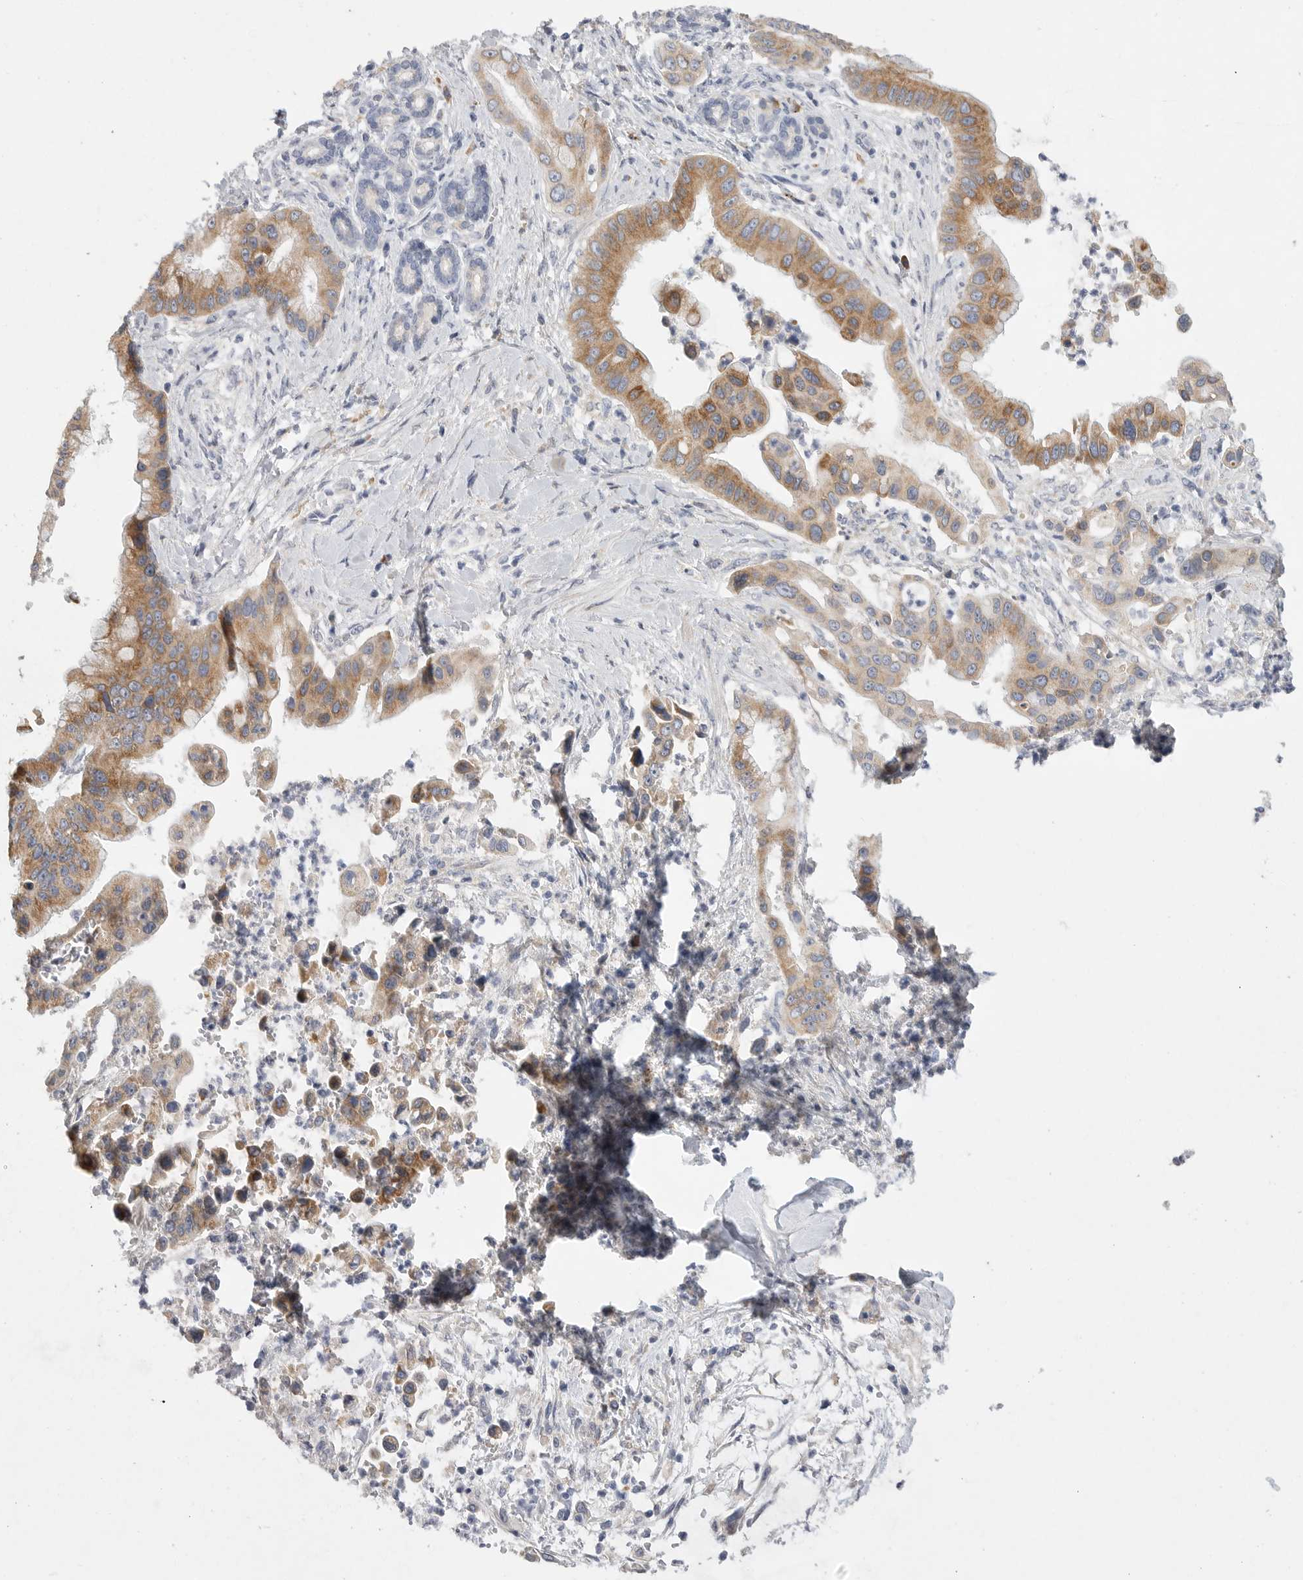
{"staining": {"intensity": "moderate", "quantity": ">75%", "location": "cytoplasmic/membranous"}, "tissue": "liver cancer", "cell_type": "Tumor cells", "image_type": "cancer", "snomed": [{"axis": "morphology", "description": "Cholangiocarcinoma"}, {"axis": "topography", "description": "Liver"}], "caption": "Tumor cells reveal moderate cytoplasmic/membranous positivity in approximately >75% of cells in liver cancer.", "gene": "EDEM3", "patient": {"sex": "female", "age": 54}}